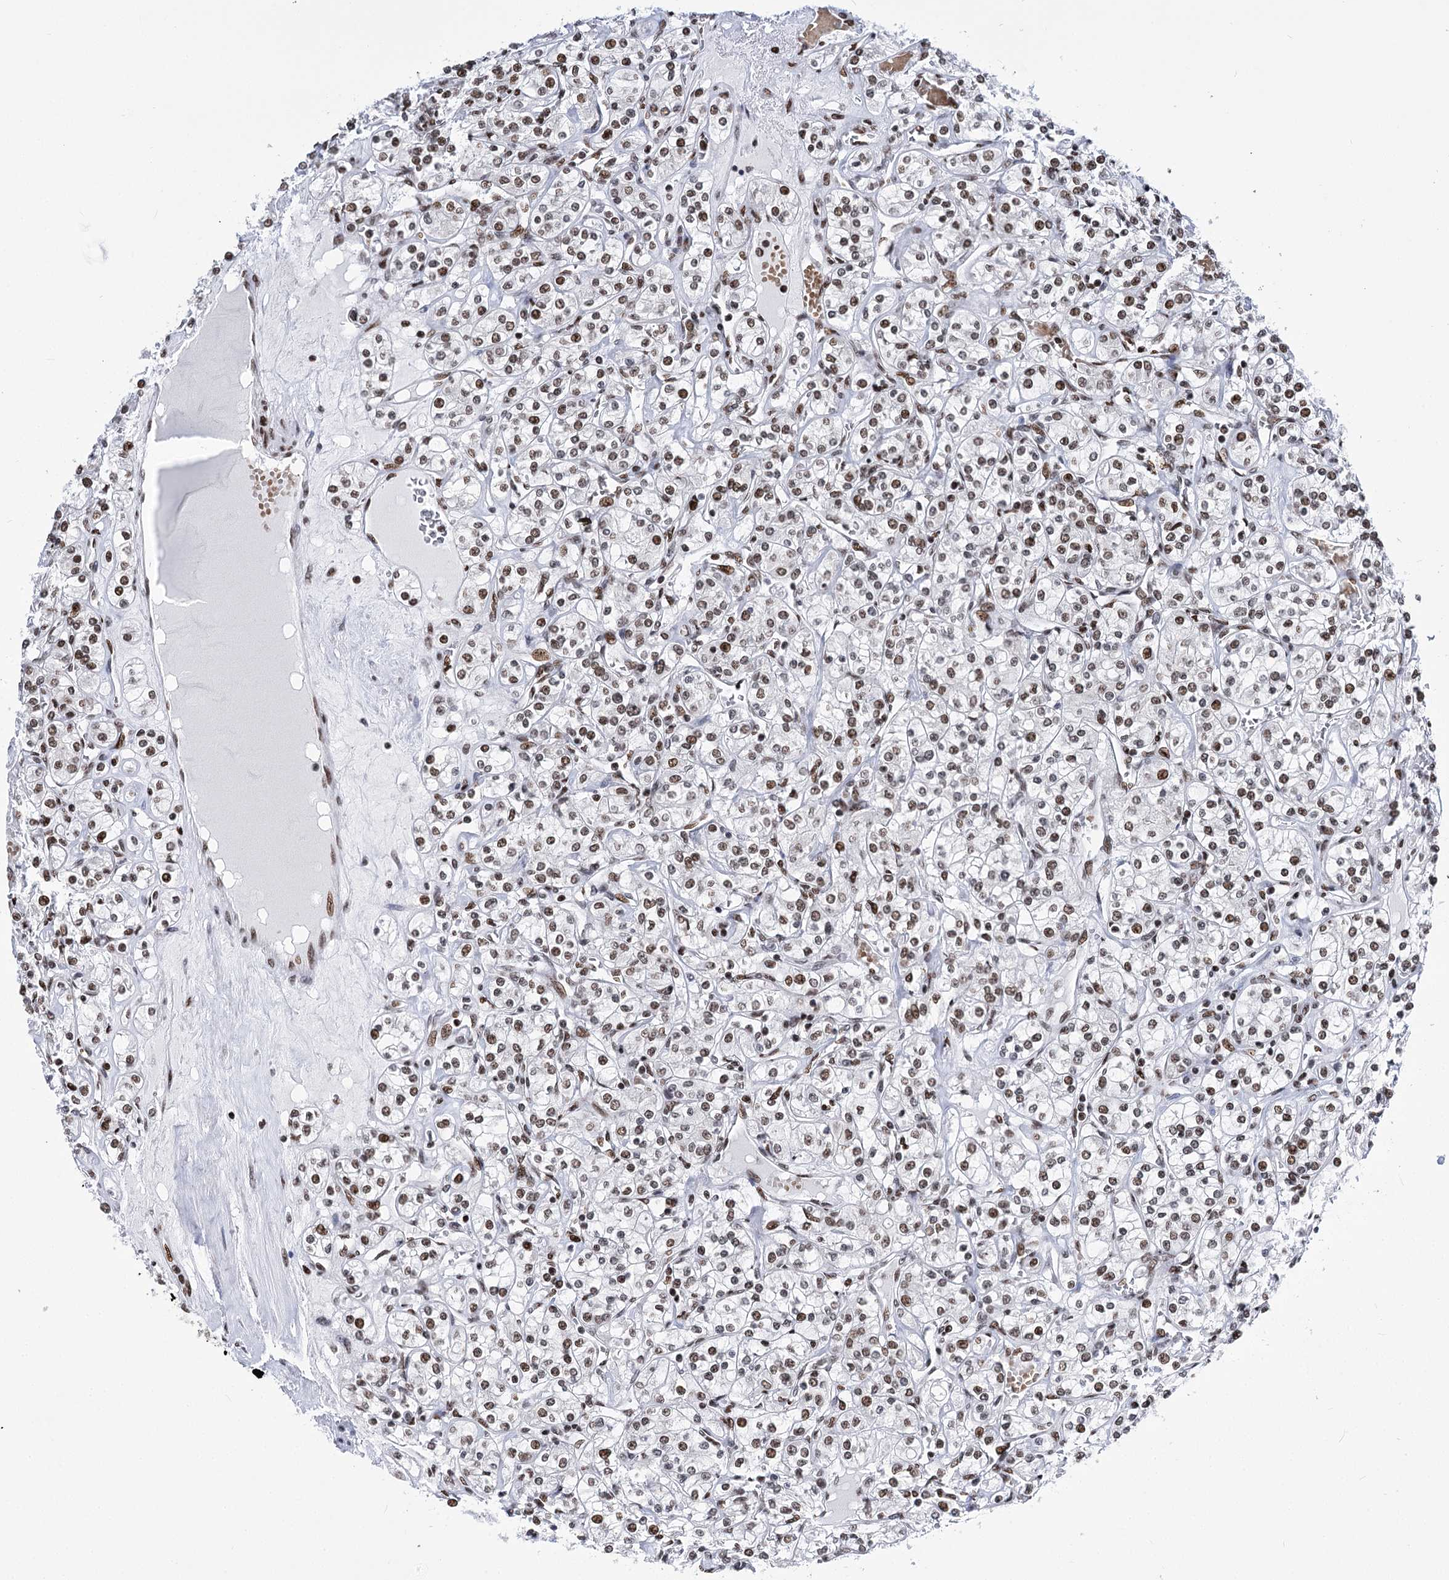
{"staining": {"intensity": "moderate", "quantity": "25%-75%", "location": "nuclear"}, "tissue": "renal cancer", "cell_type": "Tumor cells", "image_type": "cancer", "snomed": [{"axis": "morphology", "description": "Adenocarcinoma, NOS"}, {"axis": "topography", "description": "Kidney"}], "caption": "Brown immunohistochemical staining in human renal adenocarcinoma demonstrates moderate nuclear expression in approximately 25%-75% of tumor cells. The staining was performed using DAB (3,3'-diaminobenzidine) to visualize the protein expression in brown, while the nuclei were stained in blue with hematoxylin (Magnification: 20x).", "gene": "POU4F3", "patient": {"sex": "male", "age": 77}}